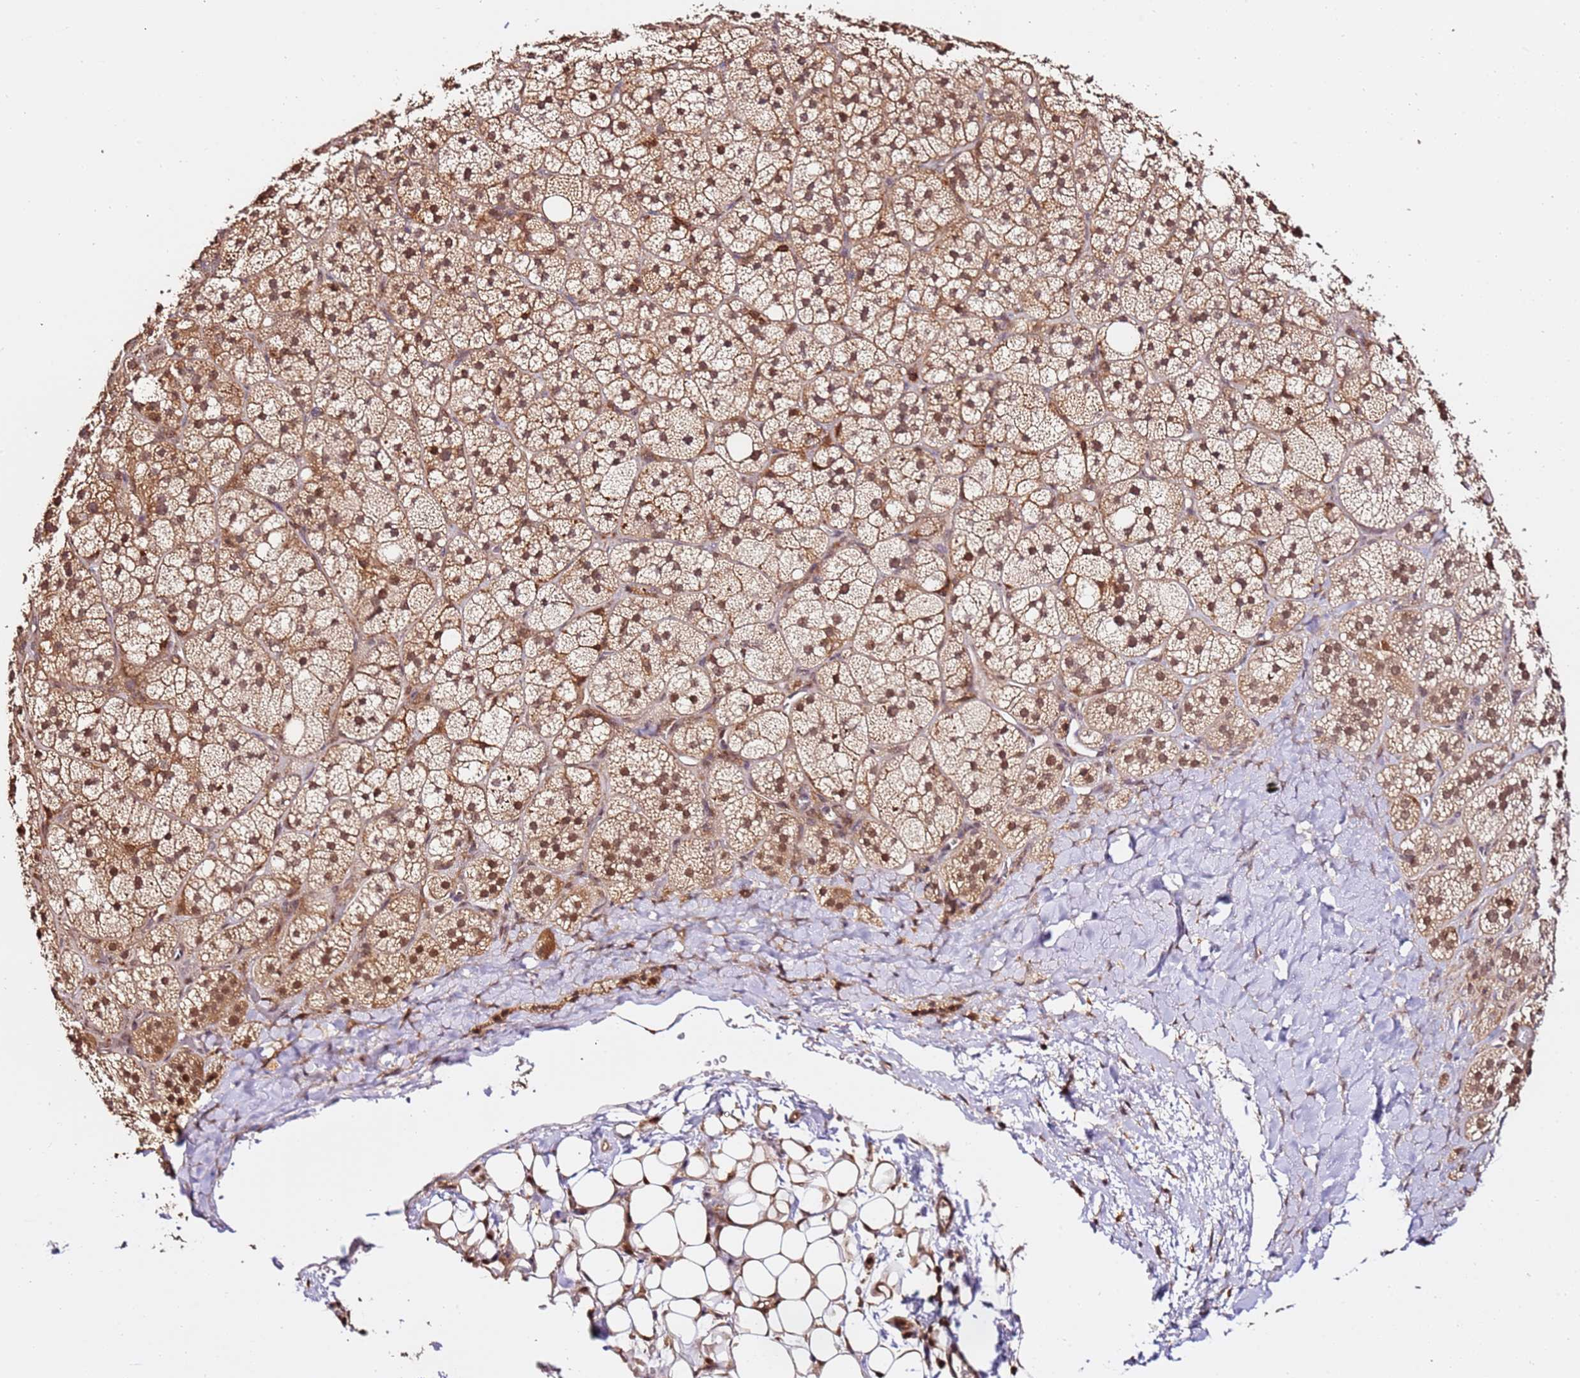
{"staining": {"intensity": "moderate", "quantity": "25%-75%", "location": "cytoplasmic/membranous,nuclear"}, "tissue": "adrenal gland", "cell_type": "Glandular cells", "image_type": "normal", "snomed": [{"axis": "morphology", "description": "Normal tissue, NOS"}, {"axis": "topography", "description": "Adrenal gland"}], "caption": "The immunohistochemical stain labels moderate cytoplasmic/membranous,nuclear expression in glandular cells of benign adrenal gland.", "gene": "OR5V1", "patient": {"sex": "male", "age": 61}}